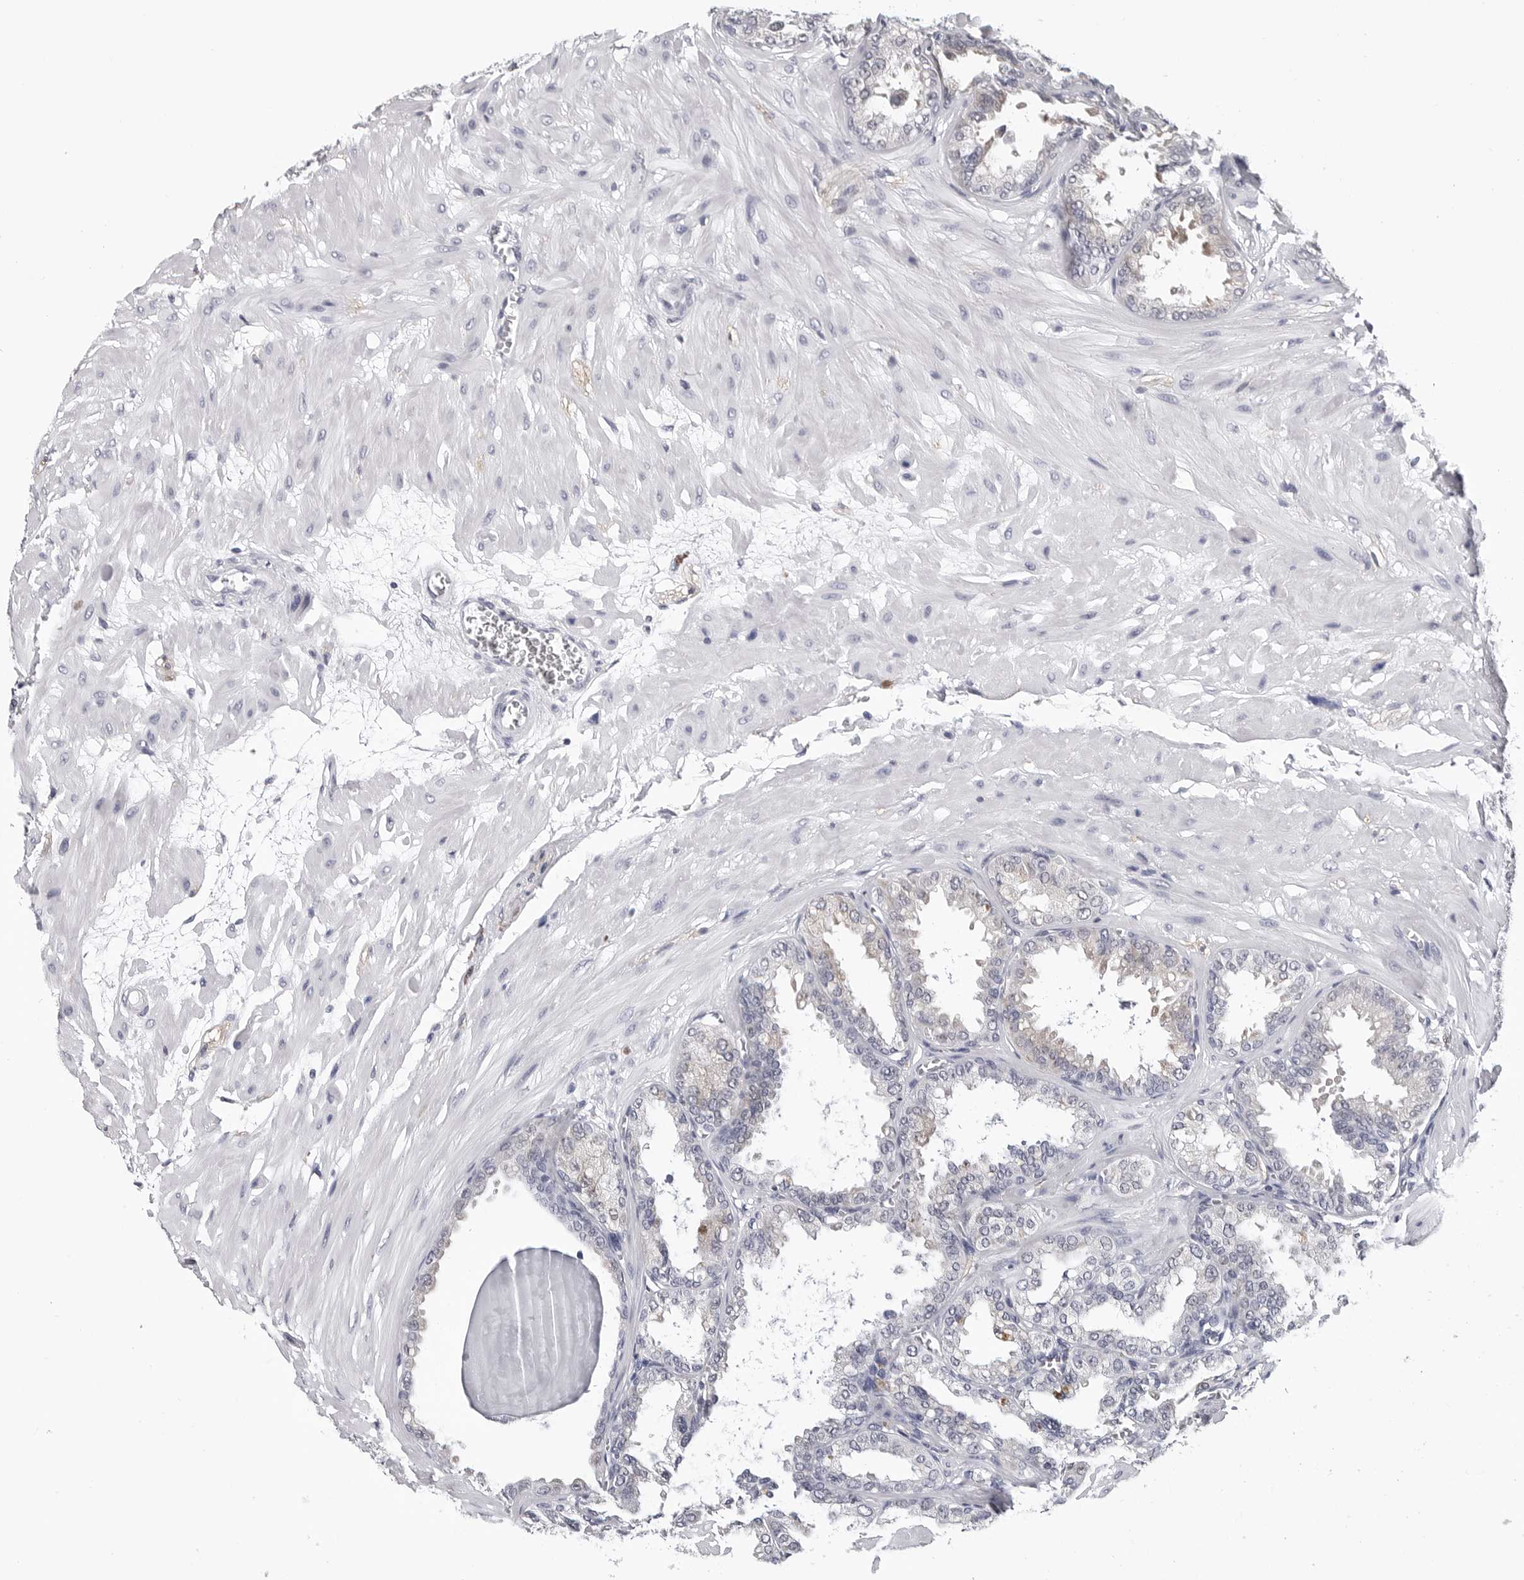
{"staining": {"intensity": "negative", "quantity": "none", "location": "none"}, "tissue": "seminal vesicle", "cell_type": "Glandular cells", "image_type": "normal", "snomed": [{"axis": "morphology", "description": "Normal tissue, NOS"}, {"axis": "topography", "description": "Prostate"}, {"axis": "topography", "description": "Seminal veicle"}], "caption": "This is a histopathology image of IHC staining of unremarkable seminal vesicle, which shows no expression in glandular cells. The staining is performed using DAB brown chromogen with nuclei counter-stained in using hematoxylin.", "gene": "GNL2", "patient": {"sex": "male", "age": 51}}